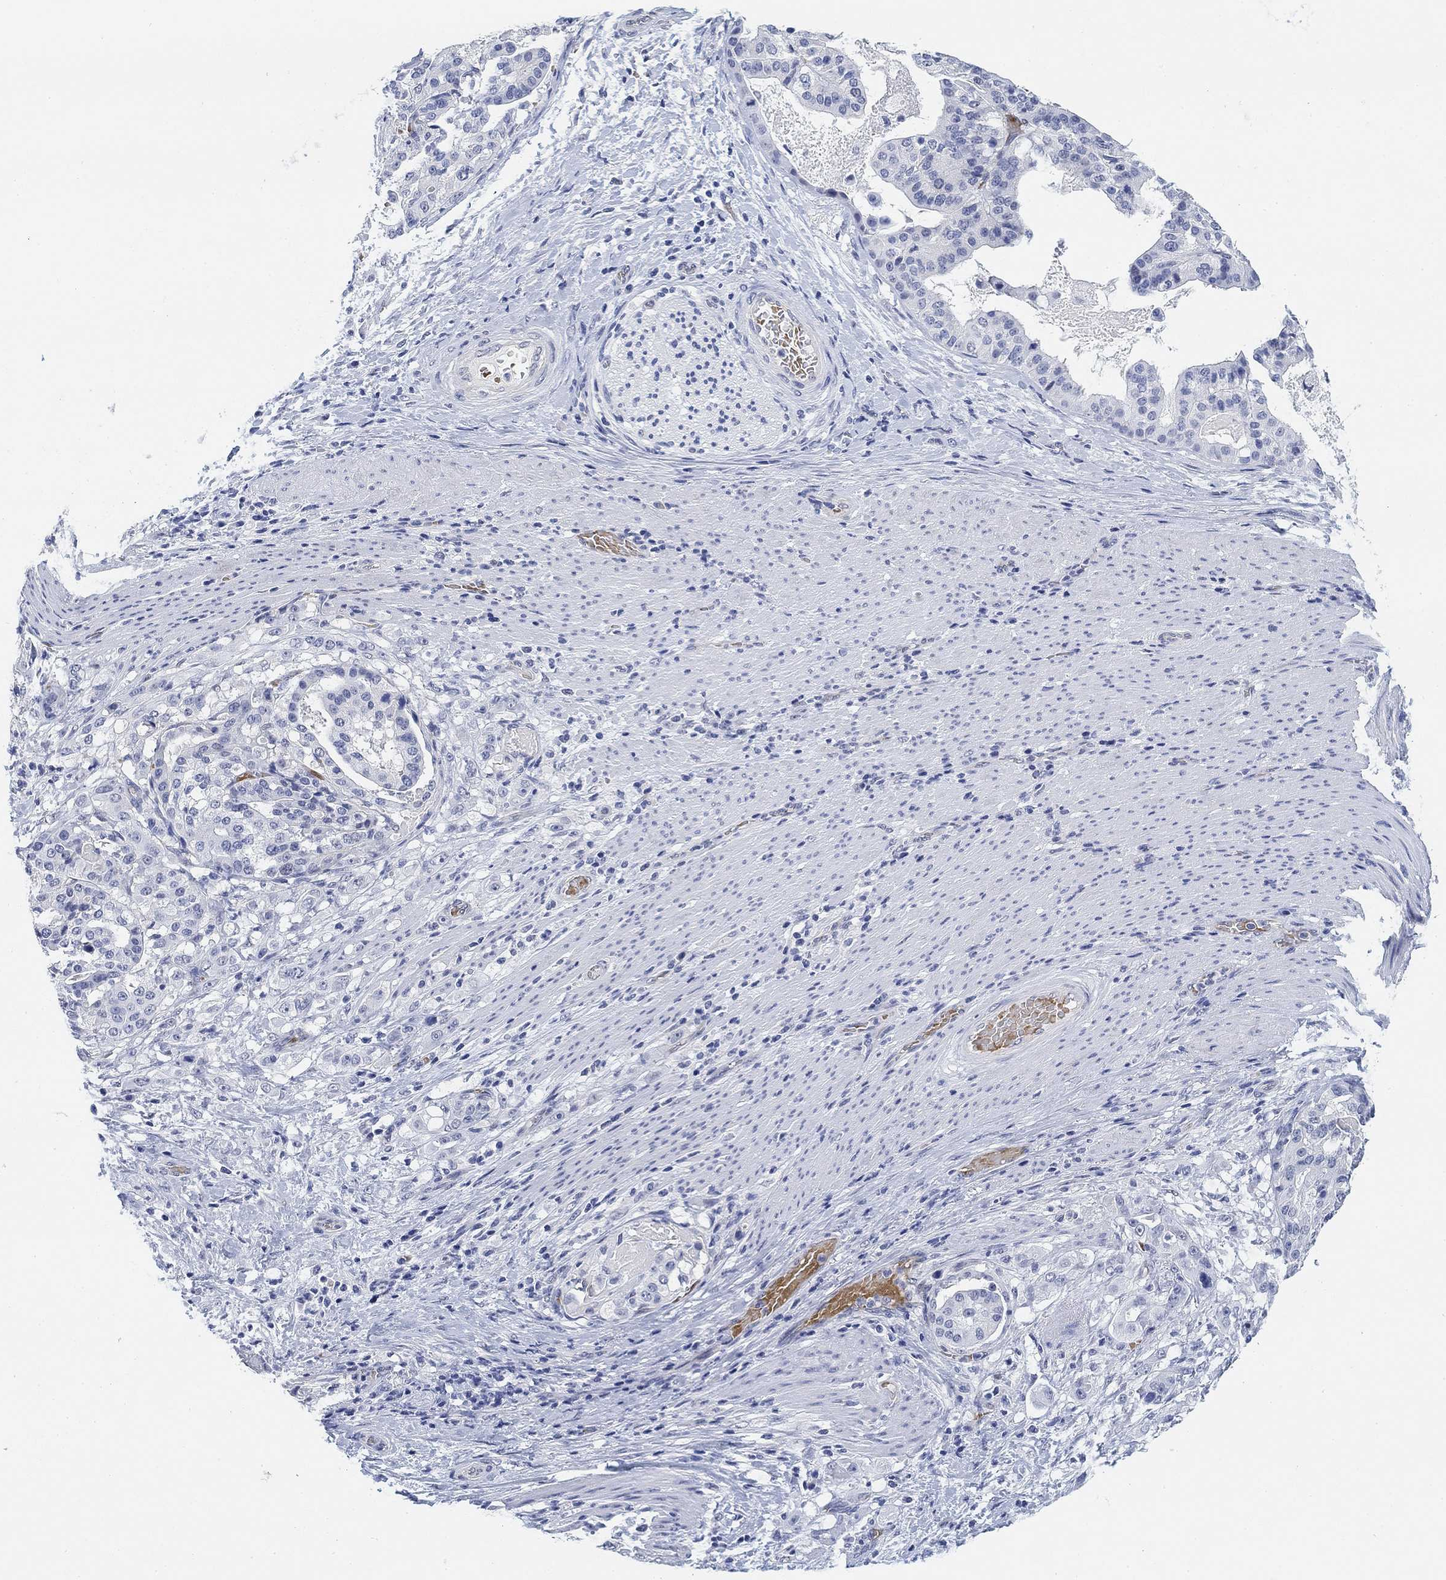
{"staining": {"intensity": "negative", "quantity": "none", "location": "none"}, "tissue": "stomach cancer", "cell_type": "Tumor cells", "image_type": "cancer", "snomed": [{"axis": "morphology", "description": "Adenocarcinoma, NOS"}, {"axis": "topography", "description": "Stomach"}], "caption": "DAB immunohistochemical staining of stomach adenocarcinoma displays no significant staining in tumor cells. (Stains: DAB IHC with hematoxylin counter stain, Microscopy: brightfield microscopy at high magnification).", "gene": "PAX6", "patient": {"sex": "male", "age": 48}}